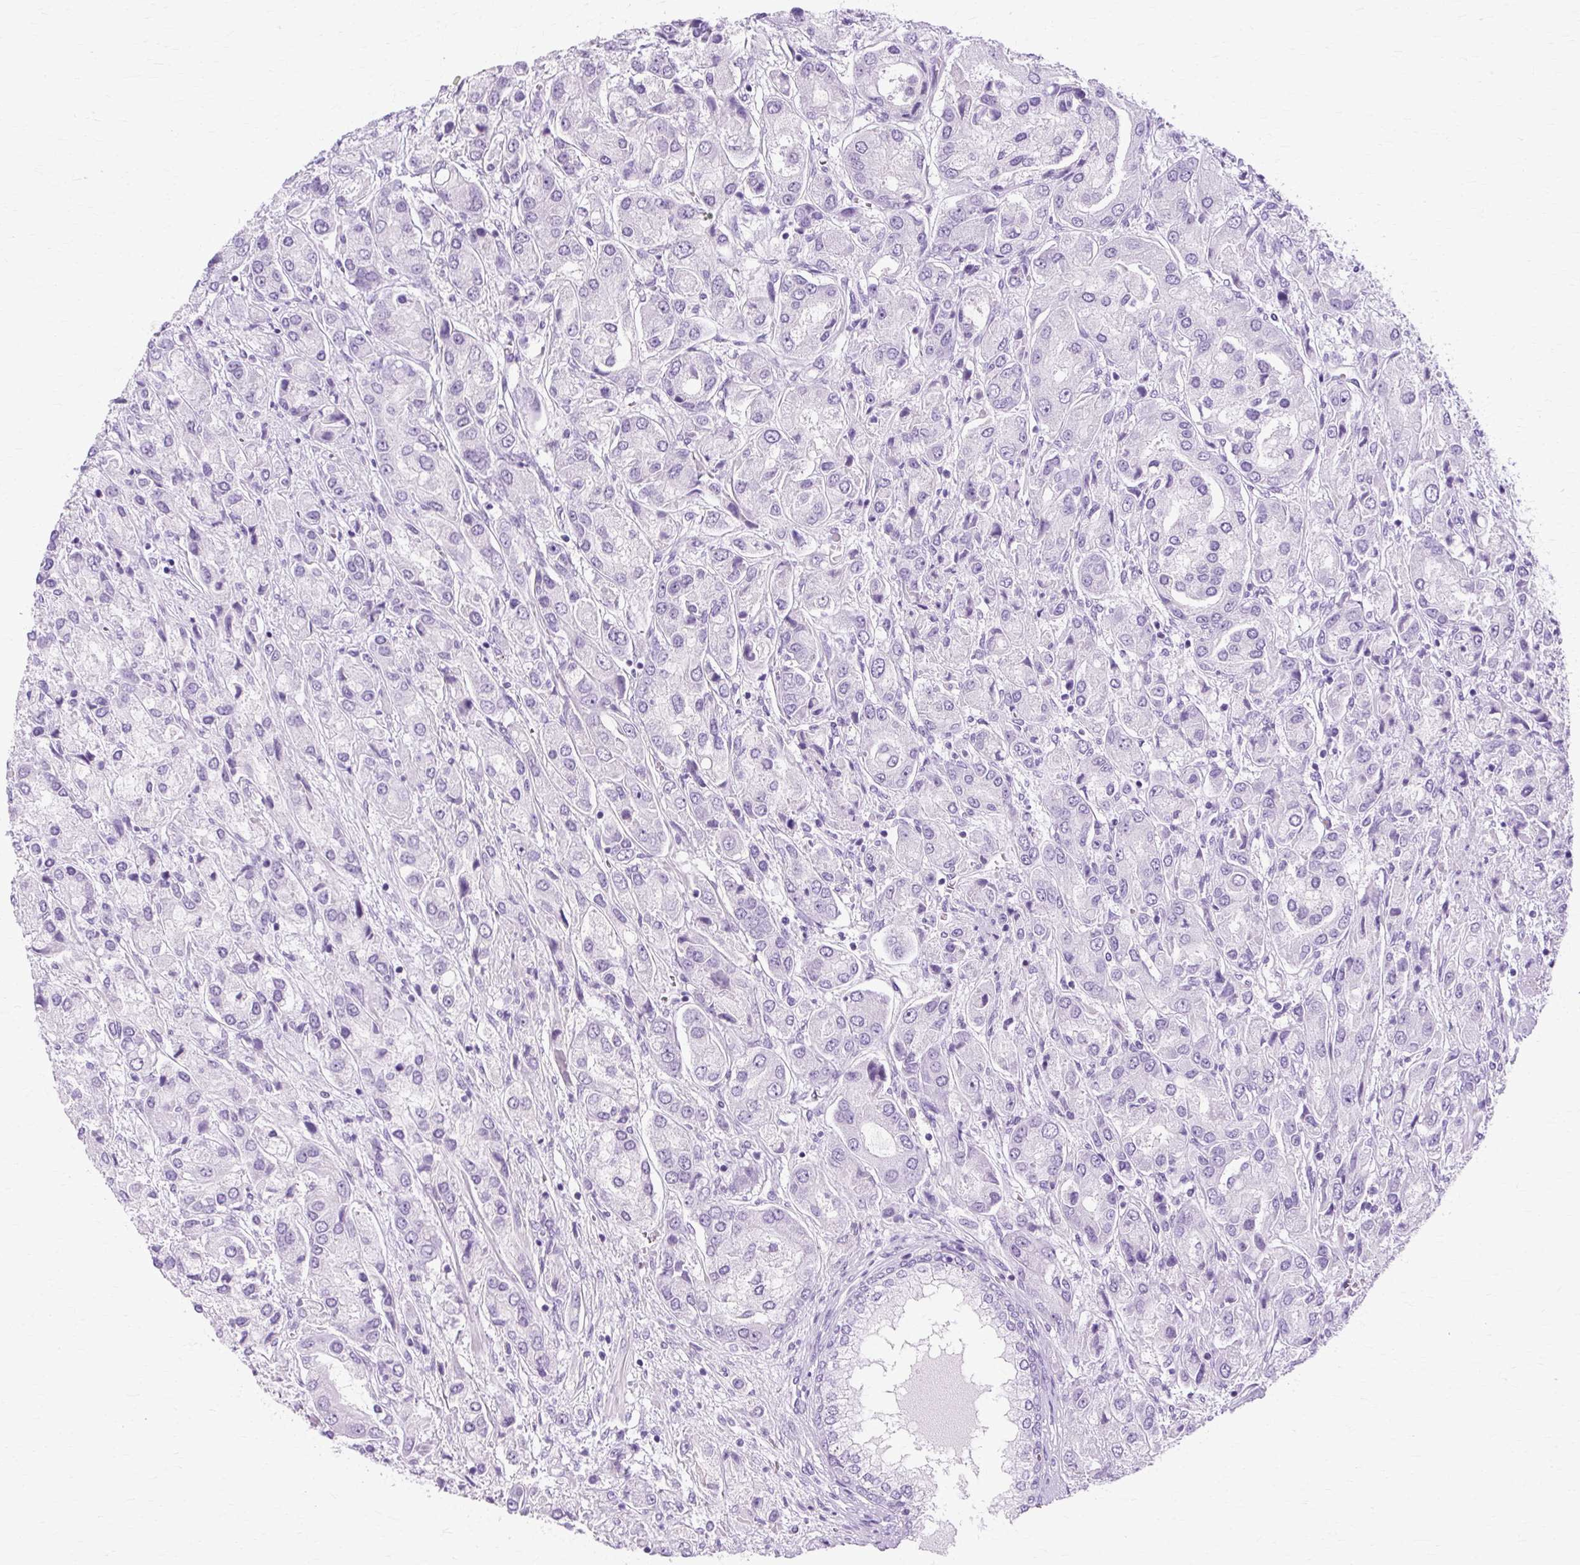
{"staining": {"intensity": "negative", "quantity": "none", "location": "none"}, "tissue": "prostate cancer", "cell_type": "Tumor cells", "image_type": "cancer", "snomed": [{"axis": "morphology", "description": "Adenocarcinoma, High grade"}, {"axis": "topography", "description": "Prostate"}], "caption": "DAB (3,3'-diaminobenzidine) immunohistochemical staining of human prostate cancer (high-grade adenocarcinoma) demonstrates no significant expression in tumor cells.", "gene": "TMEM89", "patient": {"sex": "male", "age": 67}}